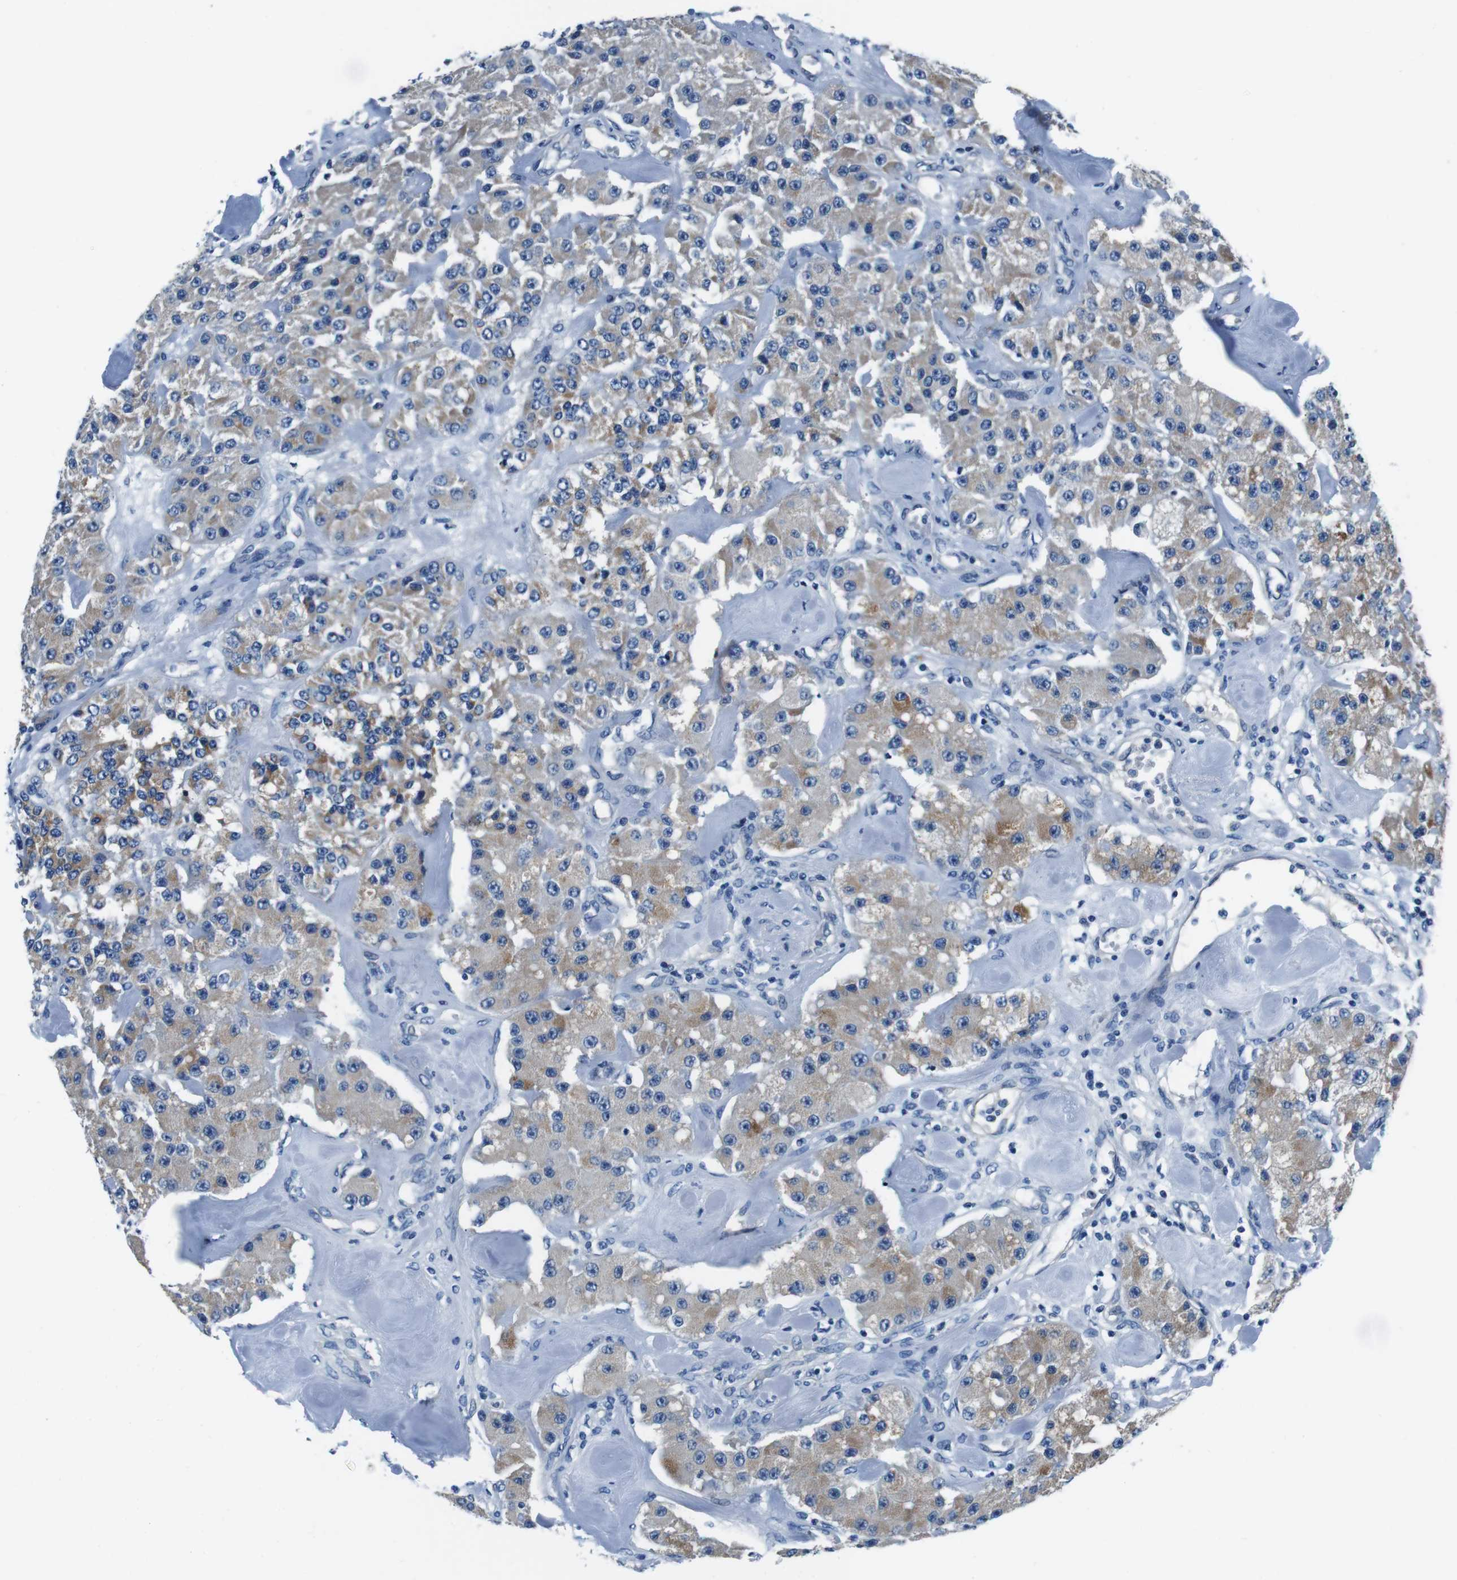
{"staining": {"intensity": "weak", "quantity": "25%-75%", "location": "cytoplasmic/membranous"}, "tissue": "carcinoid", "cell_type": "Tumor cells", "image_type": "cancer", "snomed": [{"axis": "morphology", "description": "Carcinoid, malignant, NOS"}, {"axis": "topography", "description": "Pancreas"}], "caption": "Carcinoid tissue displays weak cytoplasmic/membranous staining in about 25%-75% of tumor cells (DAB = brown stain, brightfield microscopy at high magnification).", "gene": "CASQ1", "patient": {"sex": "male", "age": 41}}